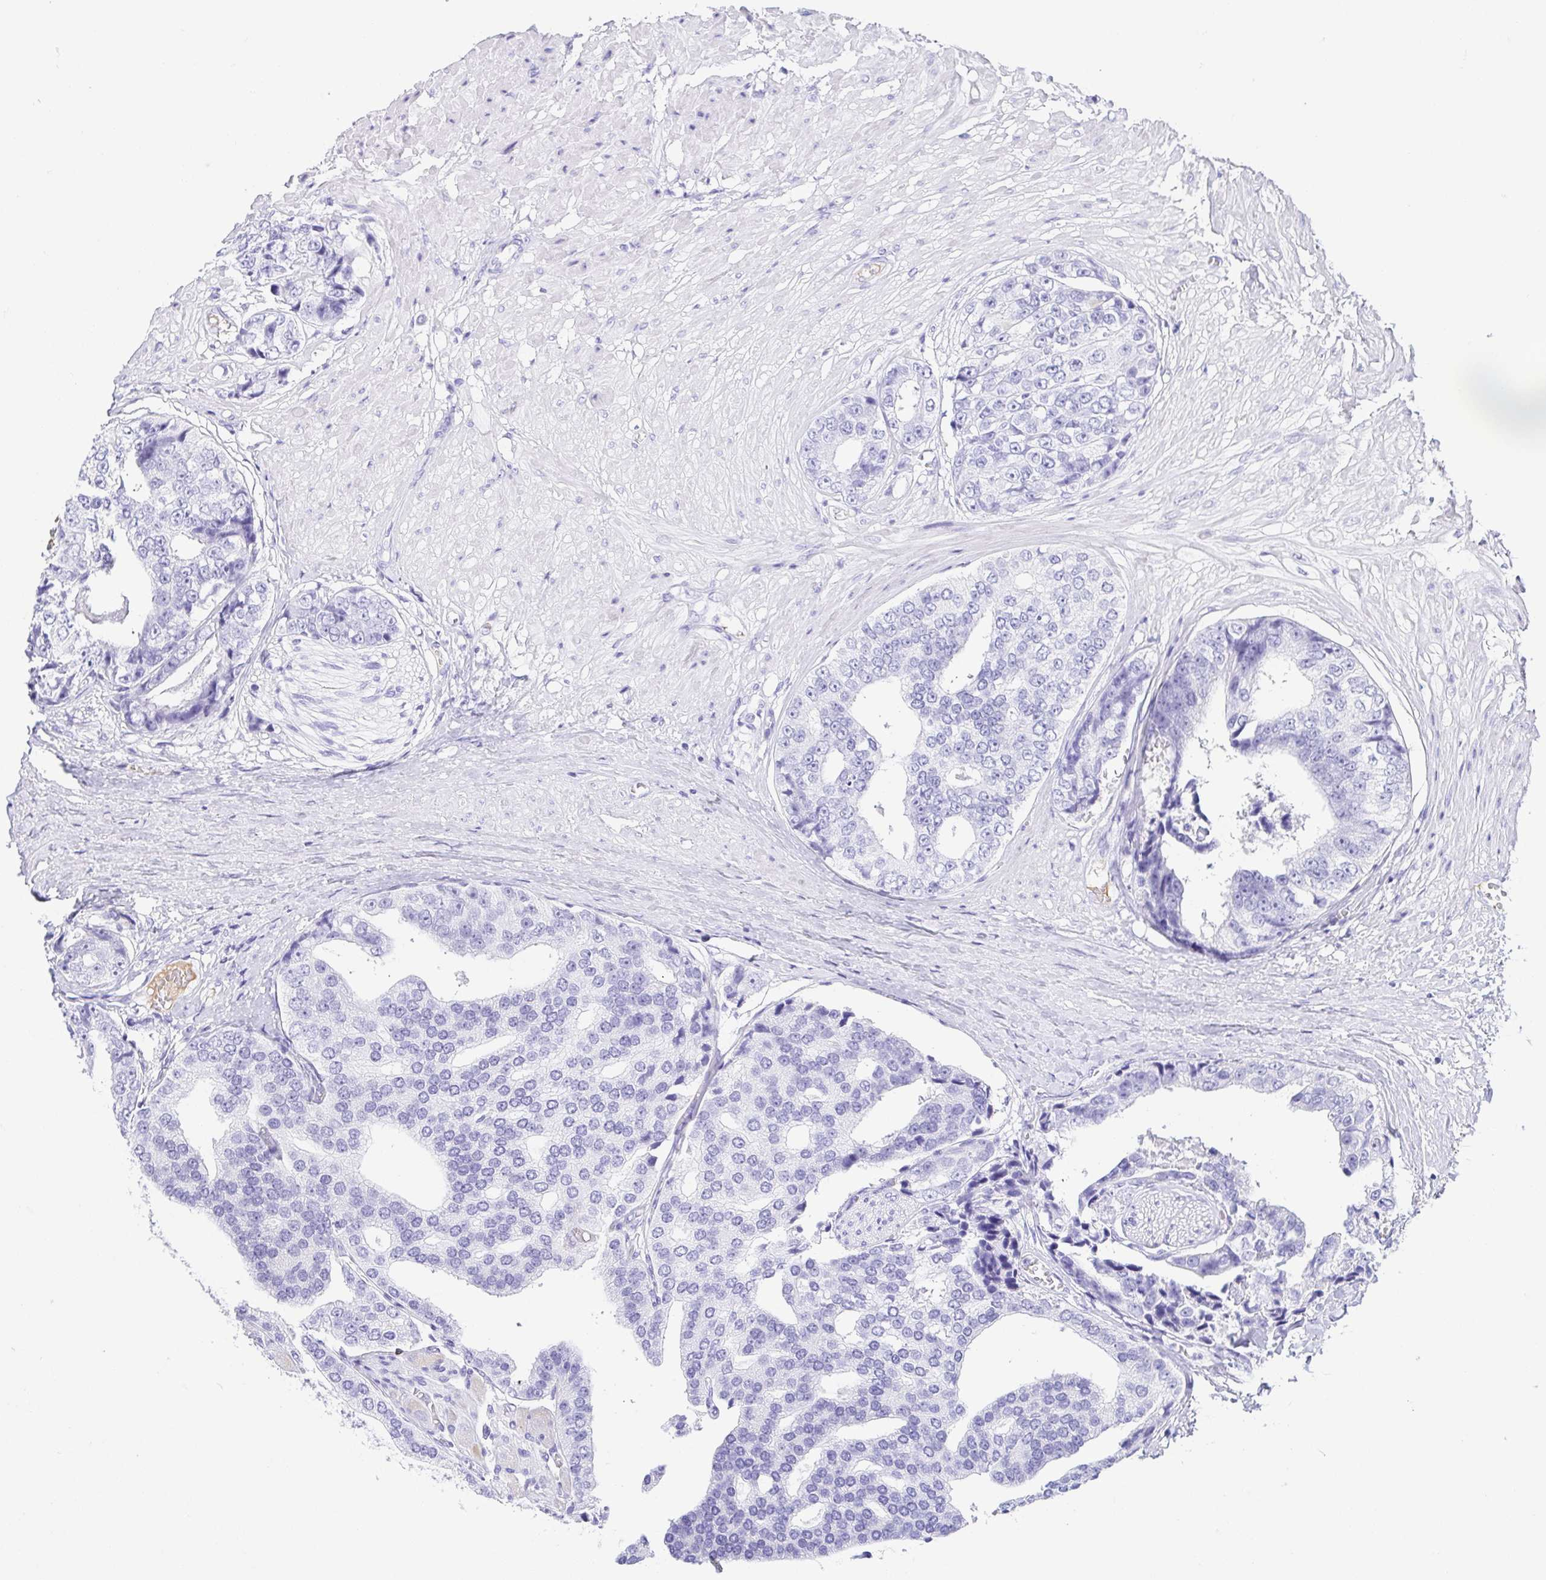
{"staining": {"intensity": "negative", "quantity": "none", "location": "none"}, "tissue": "prostate cancer", "cell_type": "Tumor cells", "image_type": "cancer", "snomed": [{"axis": "morphology", "description": "Adenocarcinoma, High grade"}, {"axis": "topography", "description": "Prostate"}], "caption": "The immunohistochemistry photomicrograph has no significant positivity in tumor cells of prostate cancer (adenocarcinoma (high-grade)) tissue.", "gene": "GKN1", "patient": {"sex": "male", "age": 71}}